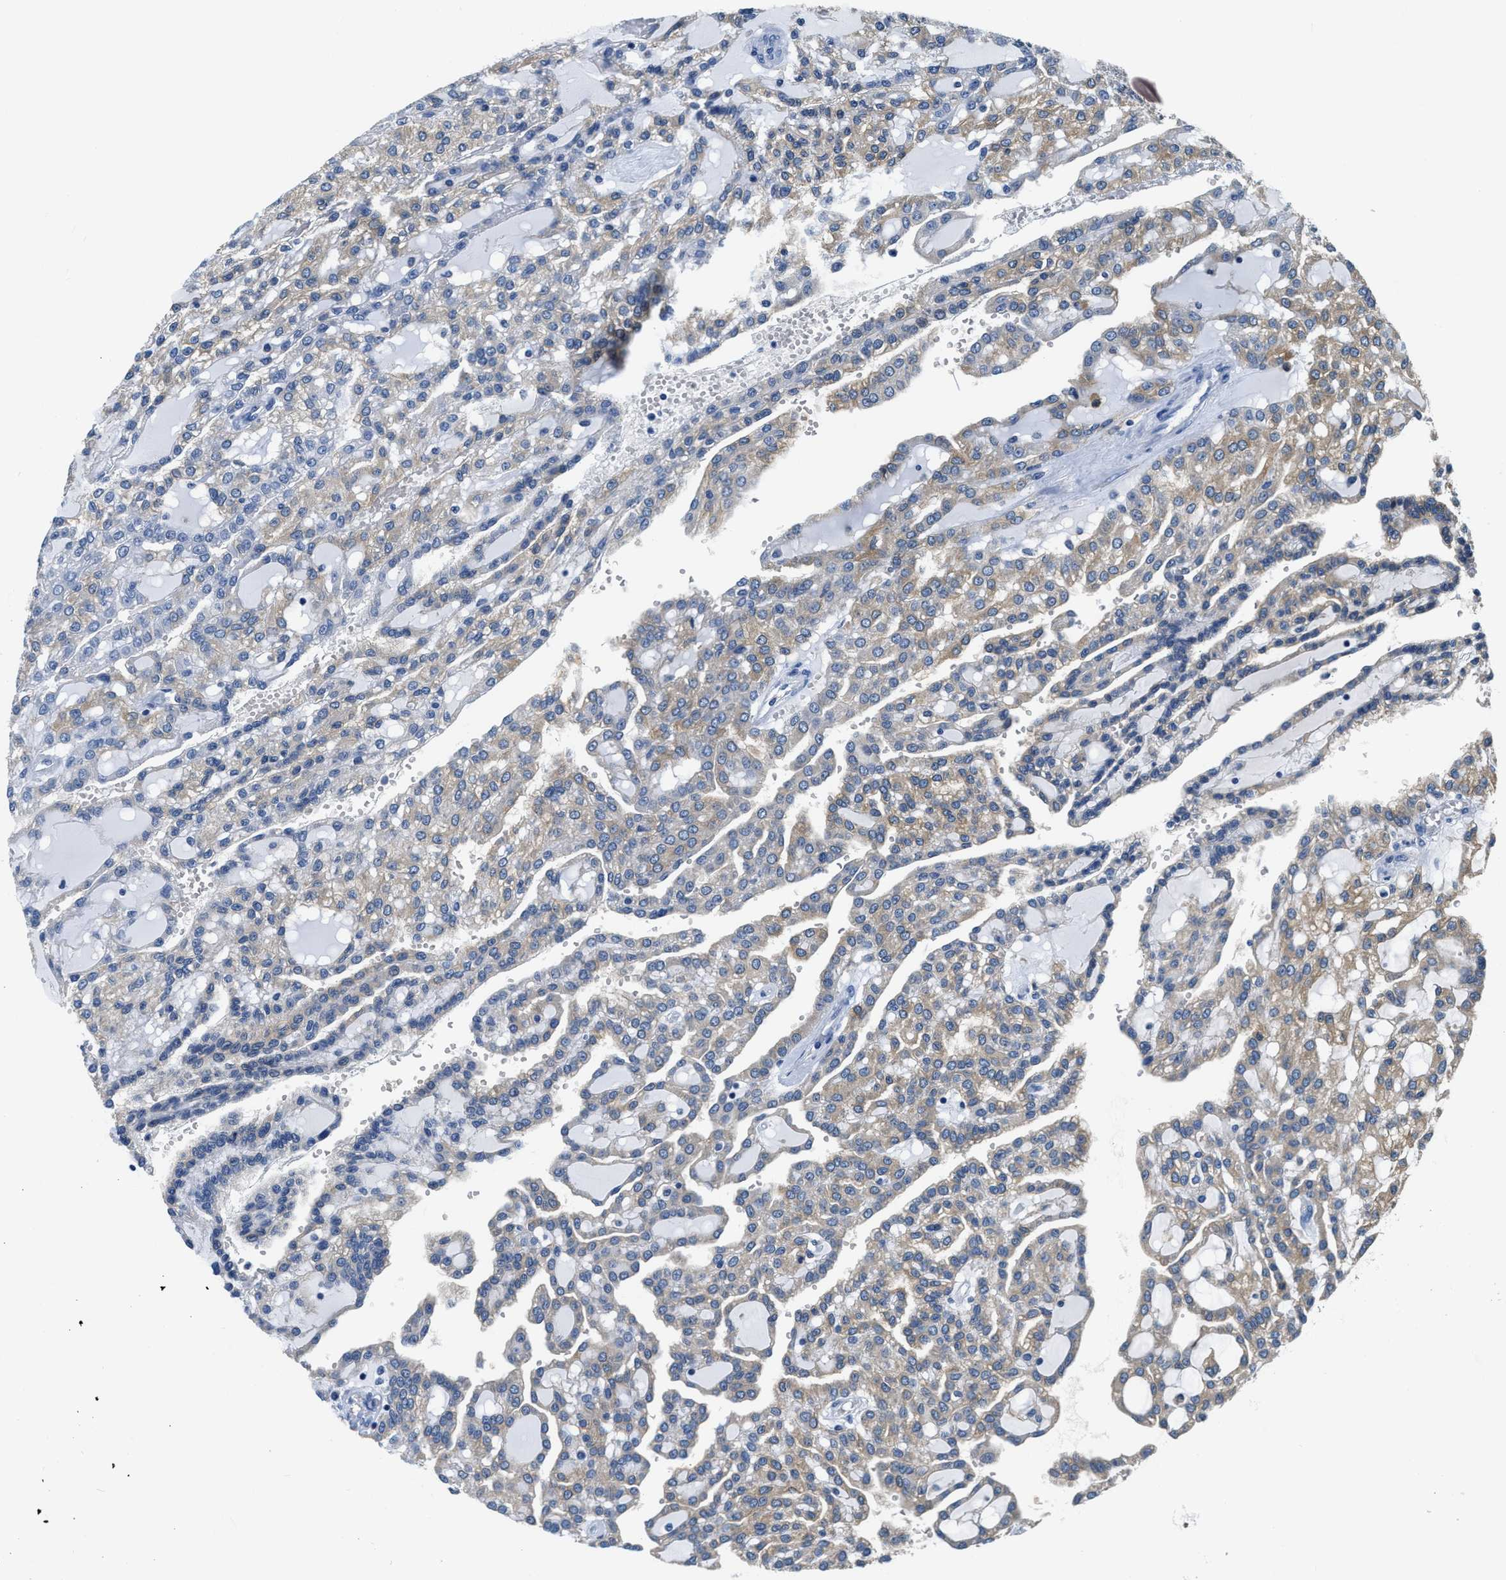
{"staining": {"intensity": "moderate", "quantity": "25%-75%", "location": "cytoplasmic/membranous"}, "tissue": "renal cancer", "cell_type": "Tumor cells", "image_type": "cancer", "snomed": [{"axis": "morphology", "description": "Adenocarcinoma, NOS"}, {"axis": "topography", "description": "Kidney"}], "caption": "Immunohistochemistry micrograph of neoplastic tissue: renal adenocarcinoma stained using immunohistochemistry shows medium levels of moderate protein expression localized specifically in the cytoplasmic/membranous of tumor cells, appearing as a cytoplasmic/membranous brown color.", "gene": "ZDHHC13", "patient": {"sex": "male", "age": 63}}